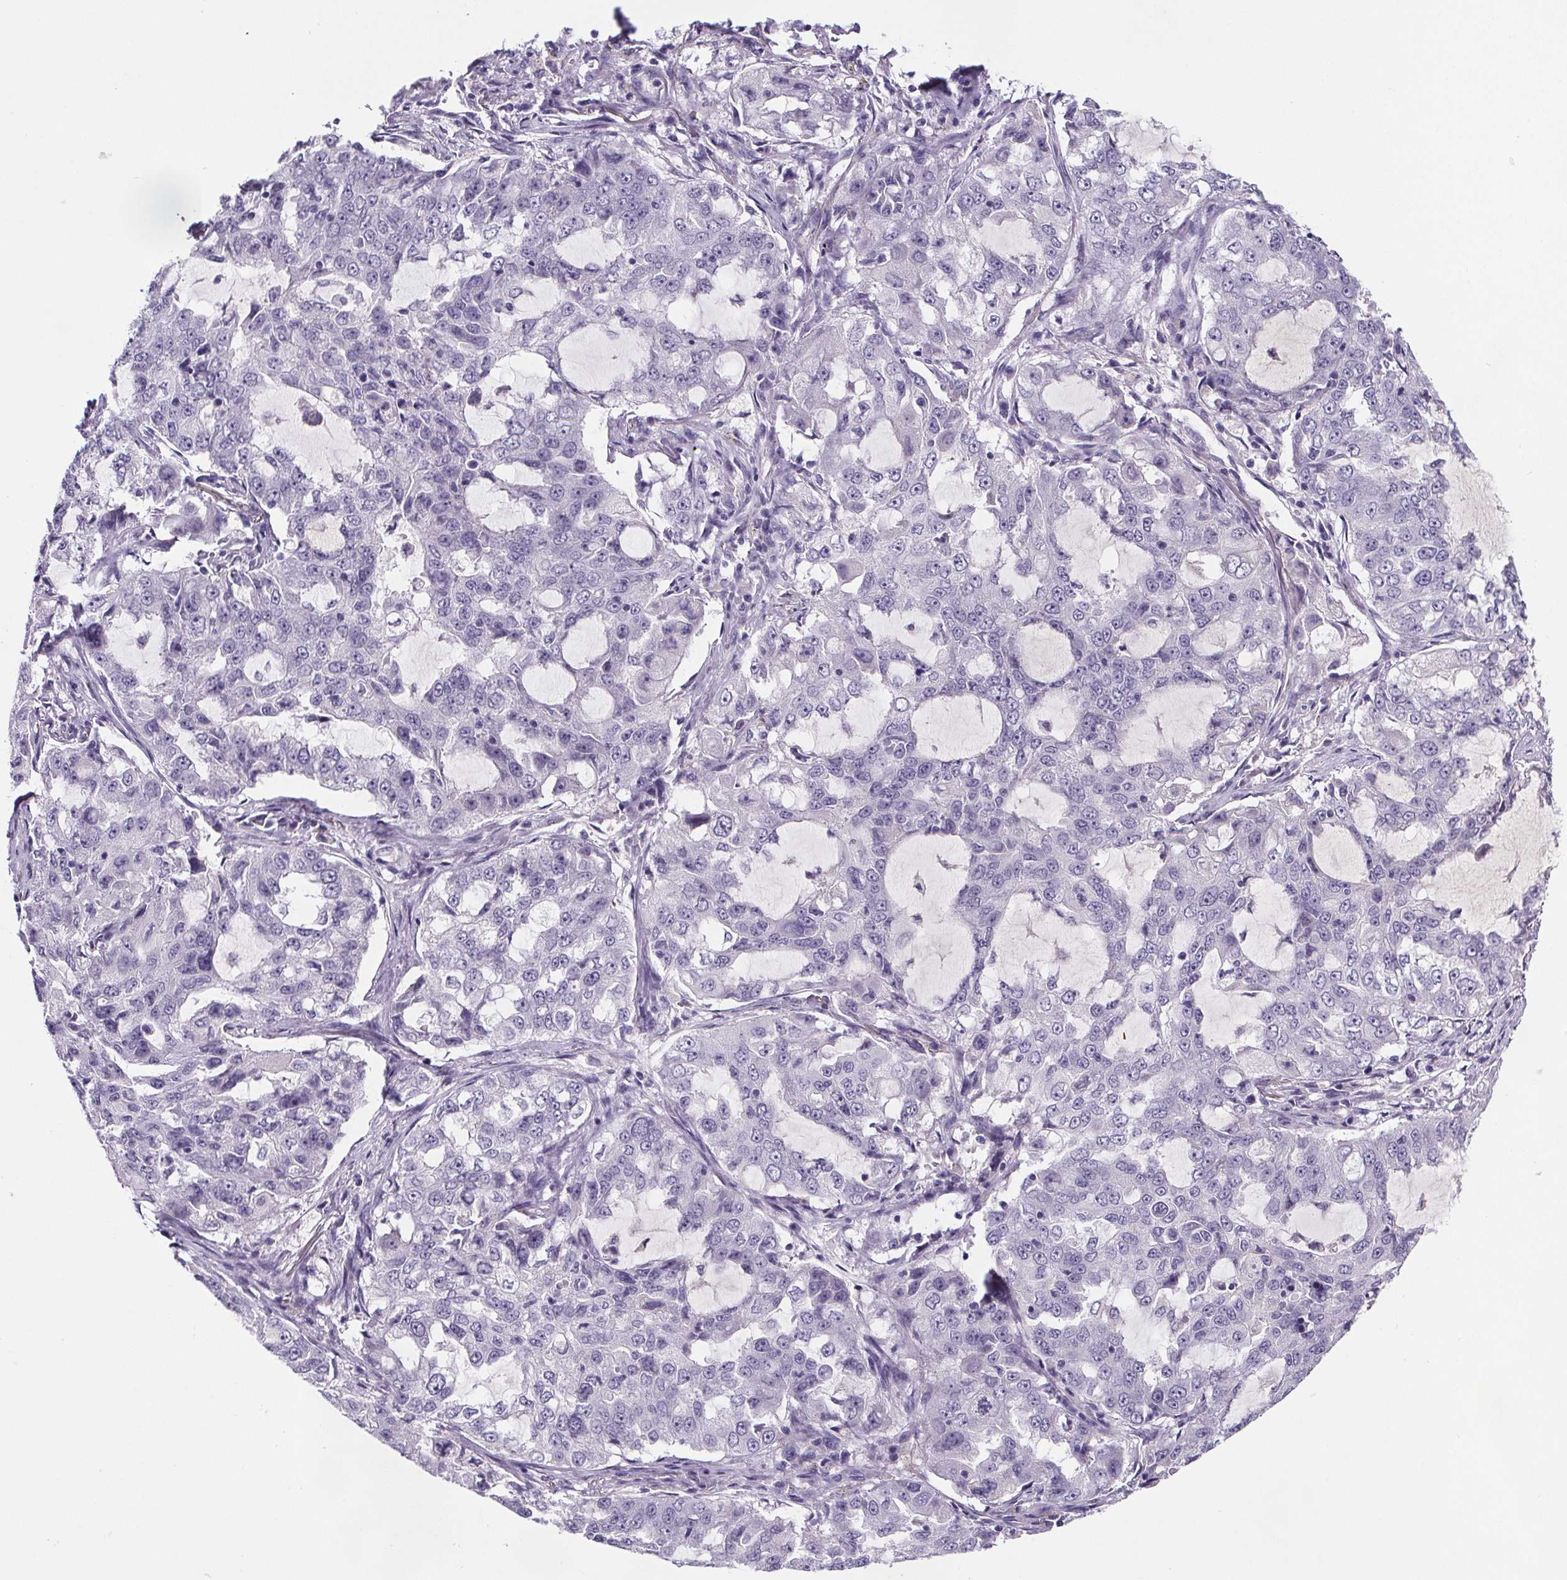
{"staining": {"intensity": "negative", "quantity": "none", "location": "none"}, "tissue": "lung cancer", "cell_type": "Tumor cells", "image_type": "cancer", "snomed": [{"axis": "morphology", "description": "Adenocarcinoma, NOS"}, {"axis": "topography", "description": "Lung"}], "caption": "Immunohistochemistry (IHC) micrograph of lung cancer stained for a protein (brown), which reveals no positivity in tumor cells.", "gene": "CUBN", "patient": {"sex": "female", "age": 61}}